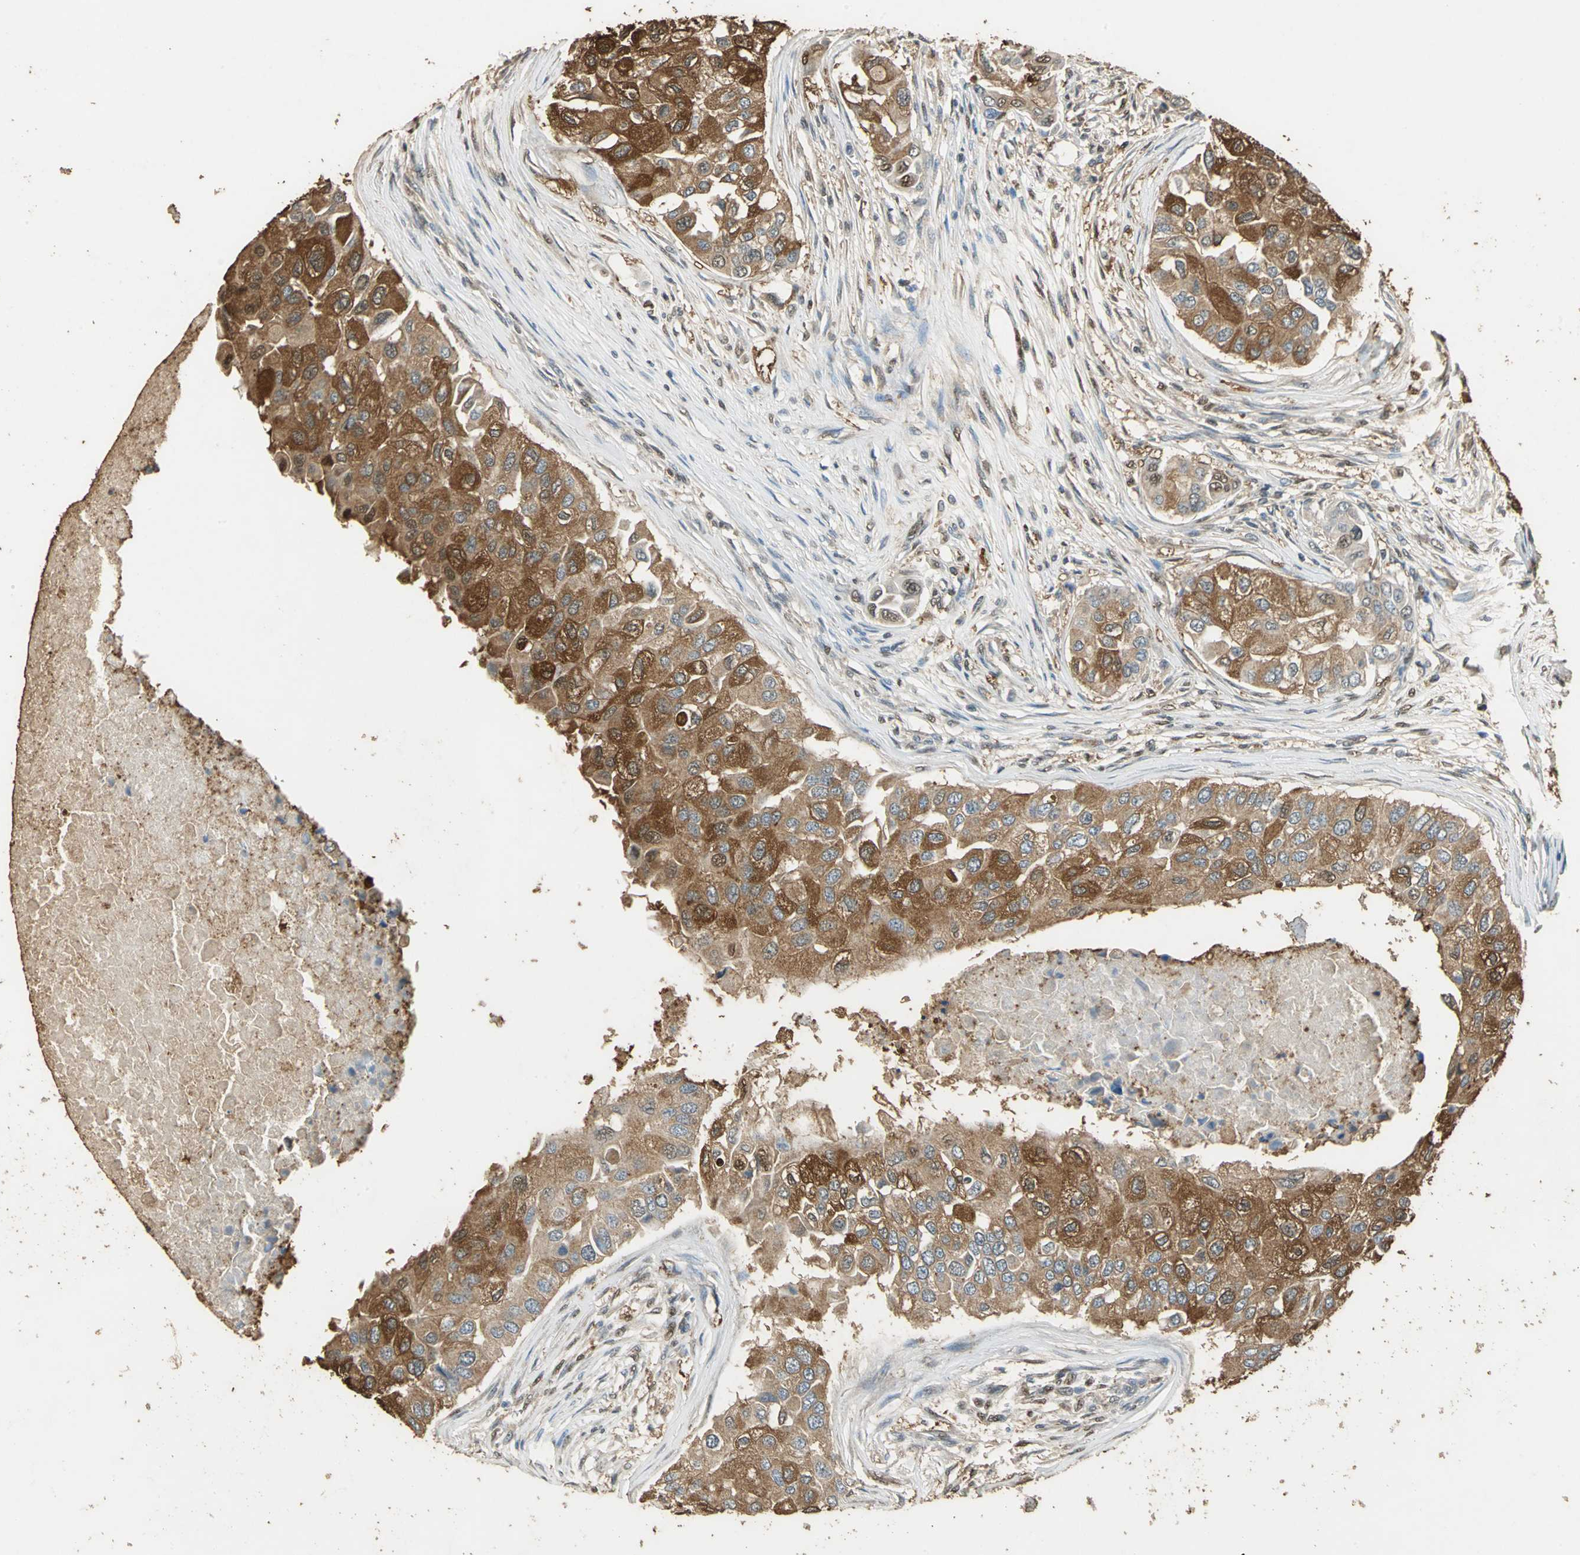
{"staining": {"intensity": "strong", "quantity": ">75%", "location": "cytoplasmic/membranous"}, "tissue": "breast cancer", "cell_type": "Tumor cells", "image_type": "cancer", "snomed": [{"axis": "morphology", "description": "Normal tissue, NOS"}, {"axis": "morphology", "description": "Duct carcinoma"}, {"axis": "topography", "description": "Breast"}], "caption": "Immunohistochemistry (DAB) staining of breast cancer reveals strong cytoplasmic/membranous protein positivity in about >75% of tumor cells. (DAB (3,3'-diaminobenzidine) IHC, brown staining for protein, blue staining for nuclei).", "gene": "GAPDH", "patient": {"sex": "female", "age": 49}}